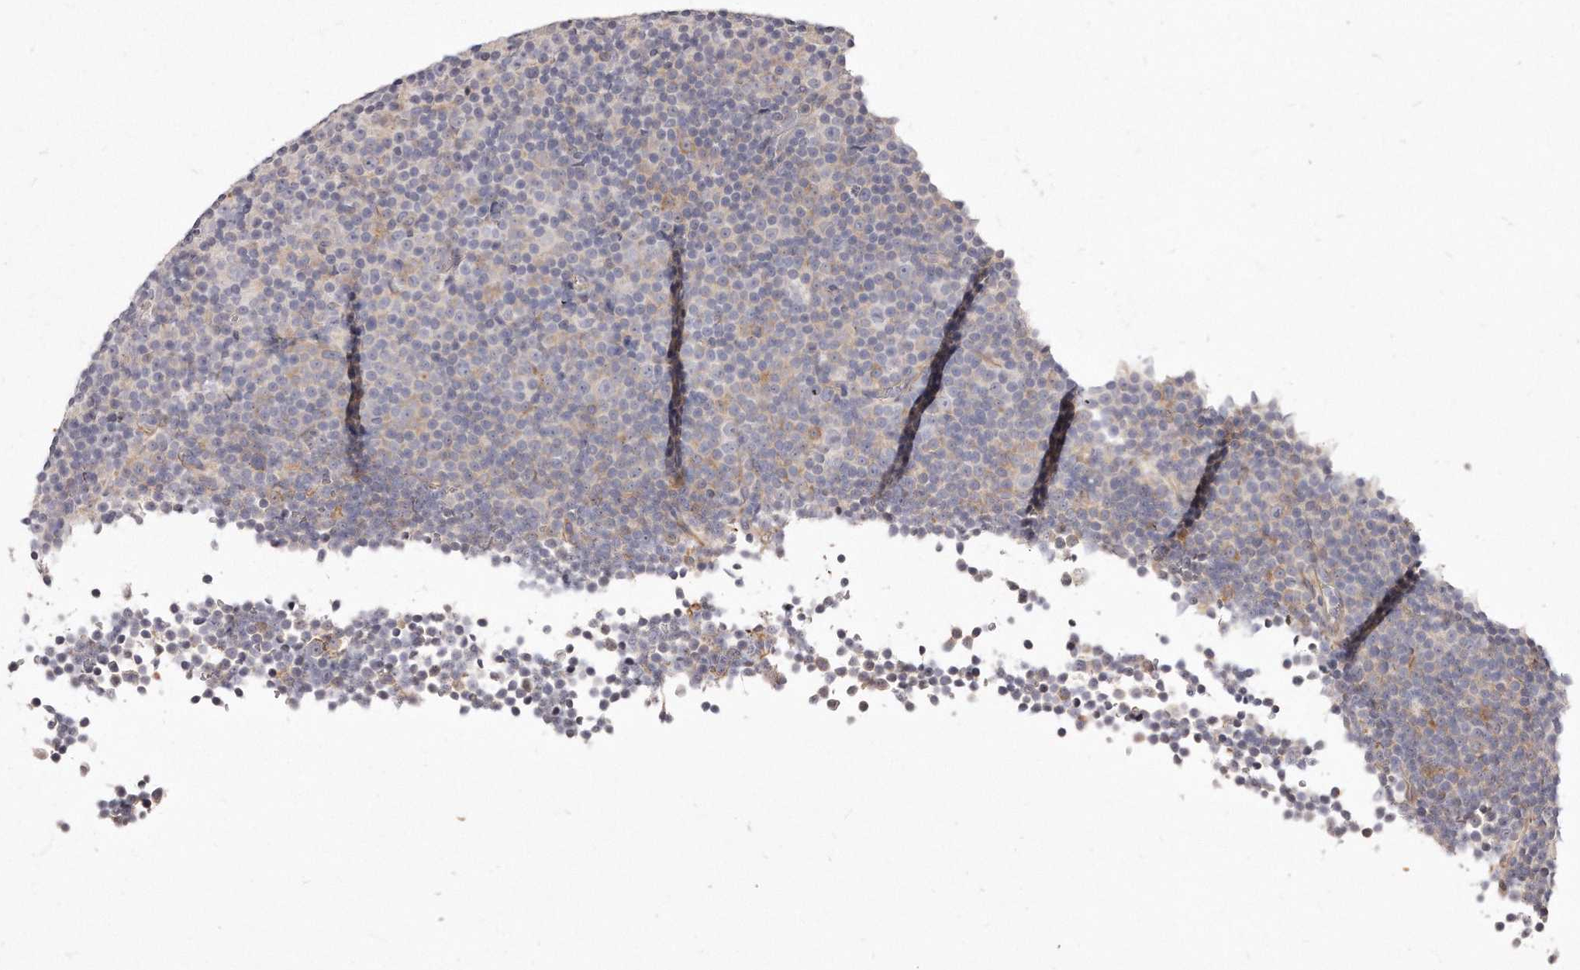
{"staining": {"intensity": "weak", "quantity": "<25%", "location": "cytoplasmic/membranous"}, "tissue": "lymphoma", "cell_type": "Tumor cells", "image_type": "cancer", "snomed": [{"axis": "morphology", "description": "Malignant lymphoma, non-Hodgkin's type, Low grade"}, {"axis": "topography", "description": "Lymph node"}], "caption": "This is an immunohistochemistry micrograph of lymphoma. There is no expression in tumor cells.", "gene": "TTLL4", "patient": {"sex": "female", "age": 67}}